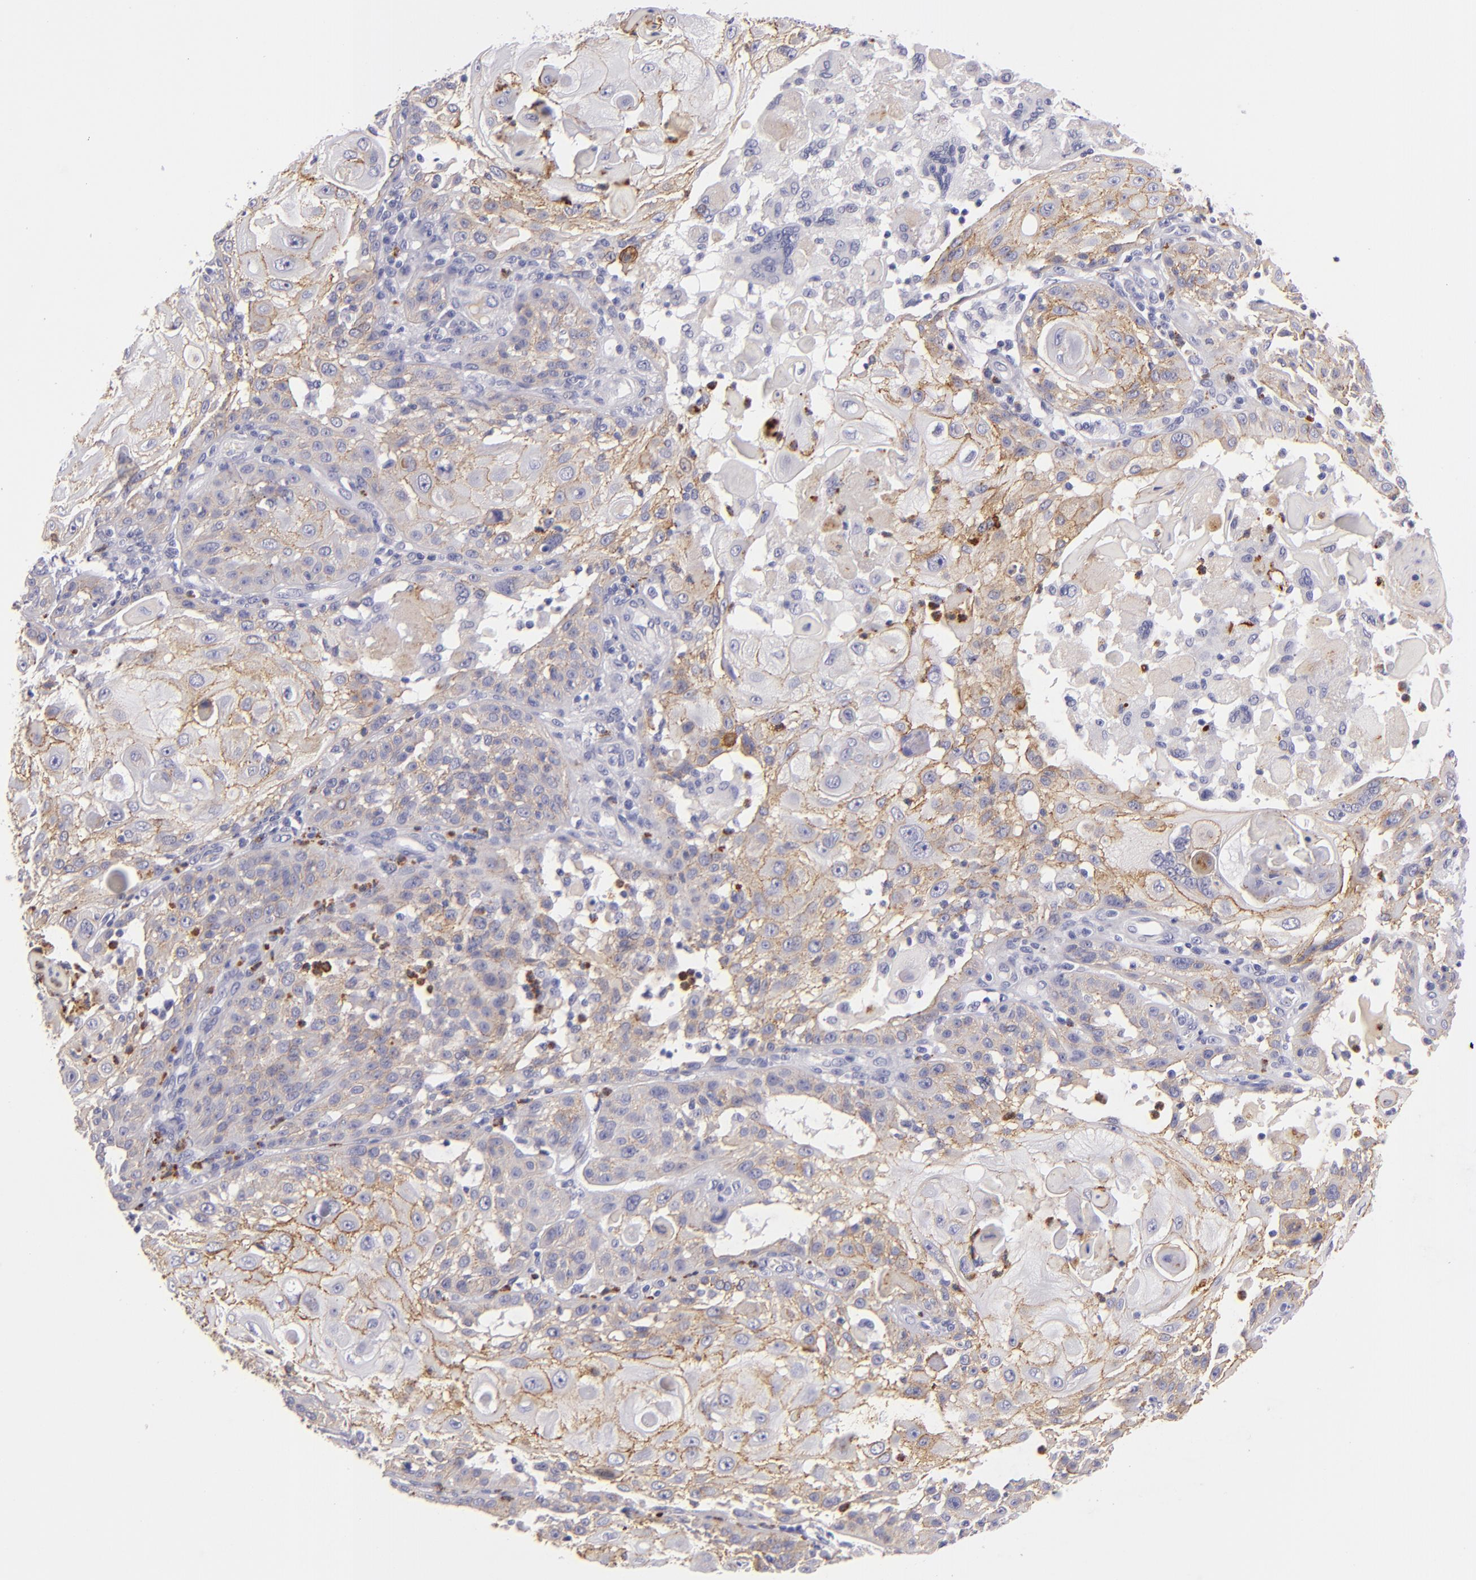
{"staining": {"intensity": "moderate", "quantity": "25%-75%", "location": "cytoplasmic/membranous"}, "tissue": "skin cancer", "cell_type": "Tumor cells", "image_type": "cancer", "snomed": [{"axis": "morphology", "description": "Squamous cell carcinoma, NOS"}, {"axis": "topography", "description": "Skin"}], "caption": "Tumor cells display moderate cytoplasmic/membranous expression in about 25%-75% of cells in skin squamous cell carcinoma.", "gene": "CDH3", "patient": {"sex": "female", "age": 89}}